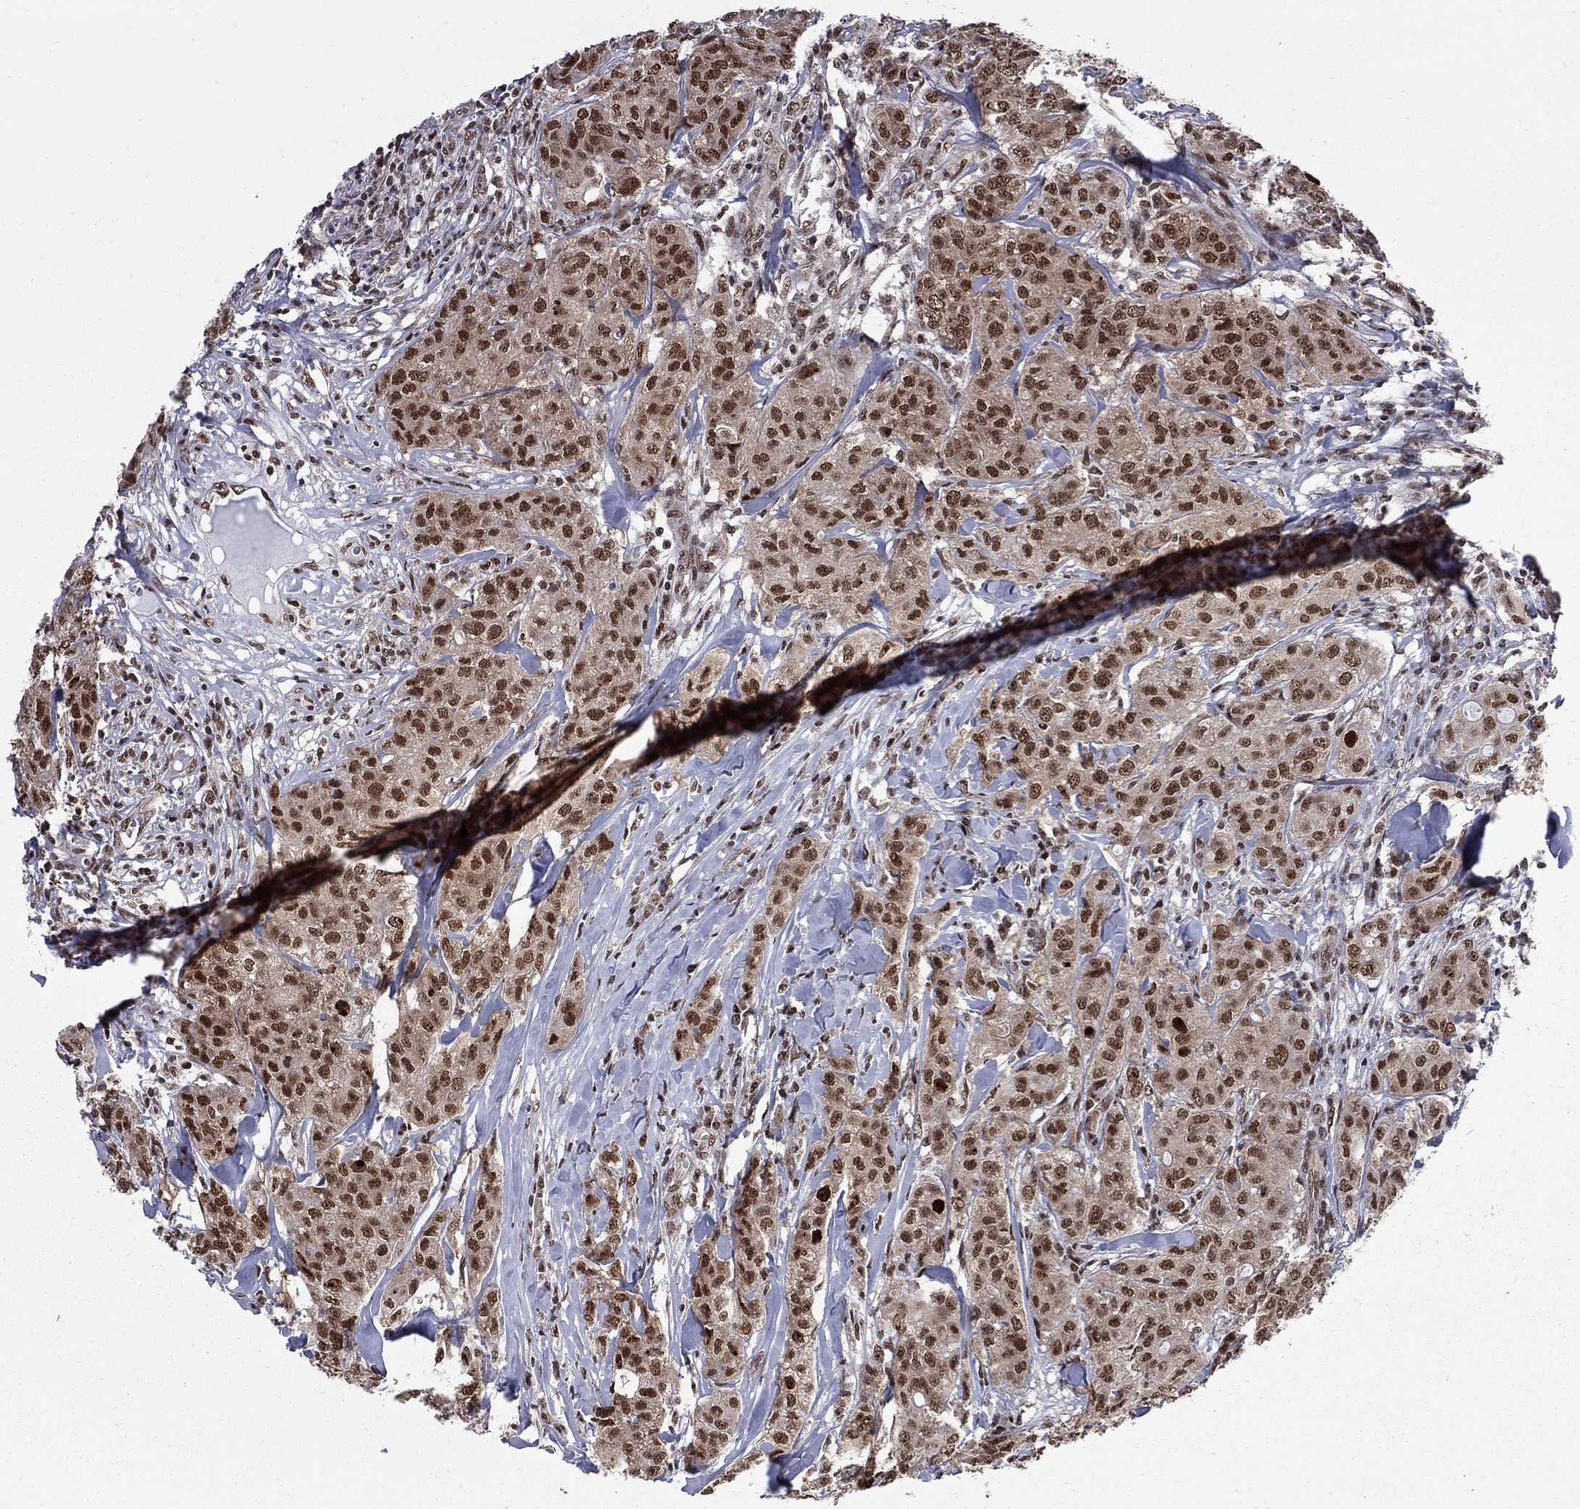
{"staining": {"intensity": "strong", "quantity": ">75%", "location": "nuclear"}, "tissue": "breast cancer", "cell_type": "Tumor cells", "image_type": "cancer", "snomed": [{"axis": "morphology", "description": "Duct carcinoma"}, {"axis": "topography", "description": "Breast"}], "caption": "A brown stain shows strong nuclear expression of a protein in human infiltrating ductal carcinoma (breast) tumor cells.", "gene": "MED25", "patient": {"sex": "female", "age": 43}}